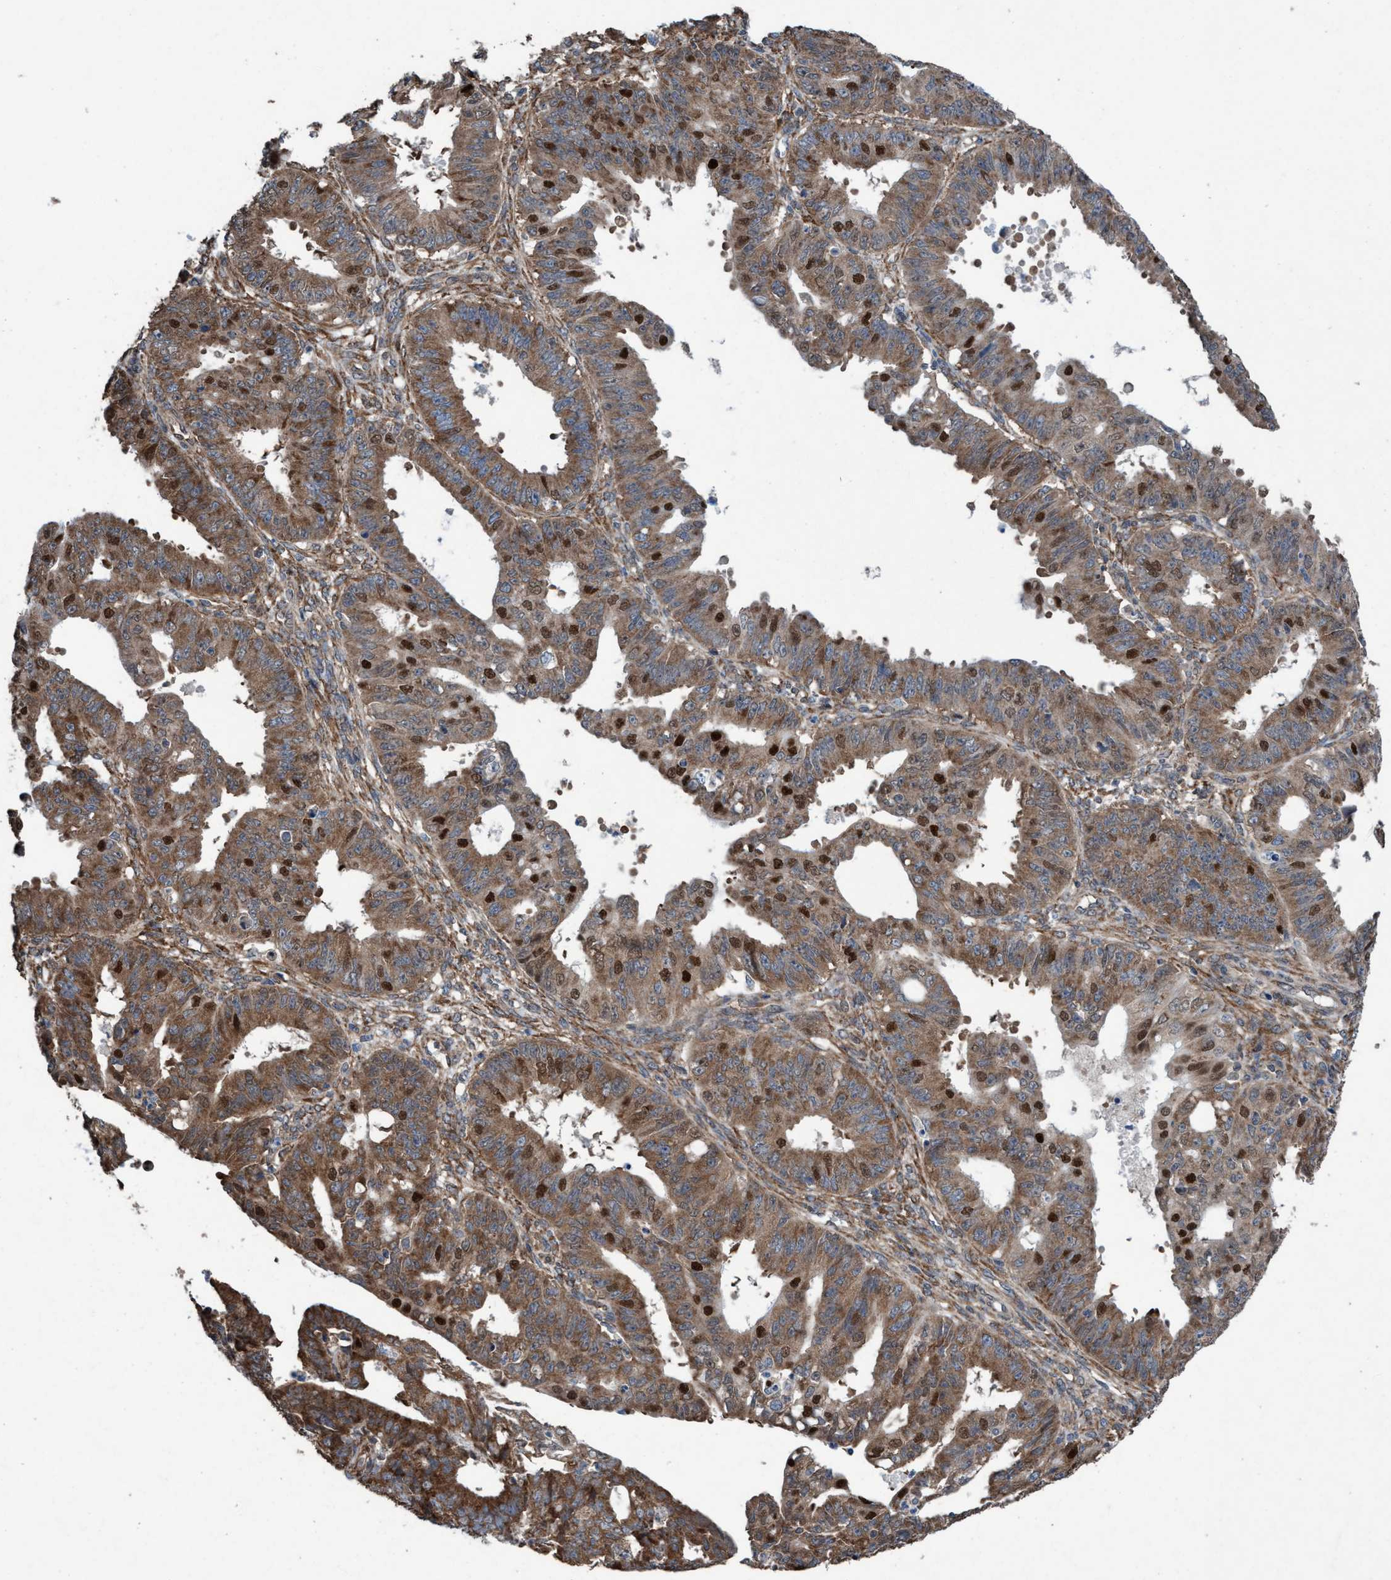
{"staining": {"intensity": "moderate", "quantity": ">75%", "location": "cytoplasmic/membranous,nuclear"}, "tissue": "ovarian cancer", "cell_type": "Tumor cells", "image_type": "cancer", "snomed": [{"axis": "morphology", "description": "Carcinoma, endometroid"}, {"axis": "topography", "description": "Ovary"}], "caption": "Moderate cytoplasmic/membranous and nuclear protein expression is appreciated in about >75% of tumor cells in ovarian cancer (endometroid carcinoma). (IHC, brightfield microscopy, high magnification).", "gene": "METAP2", "patient": {"sex": "female", "age": 42}}